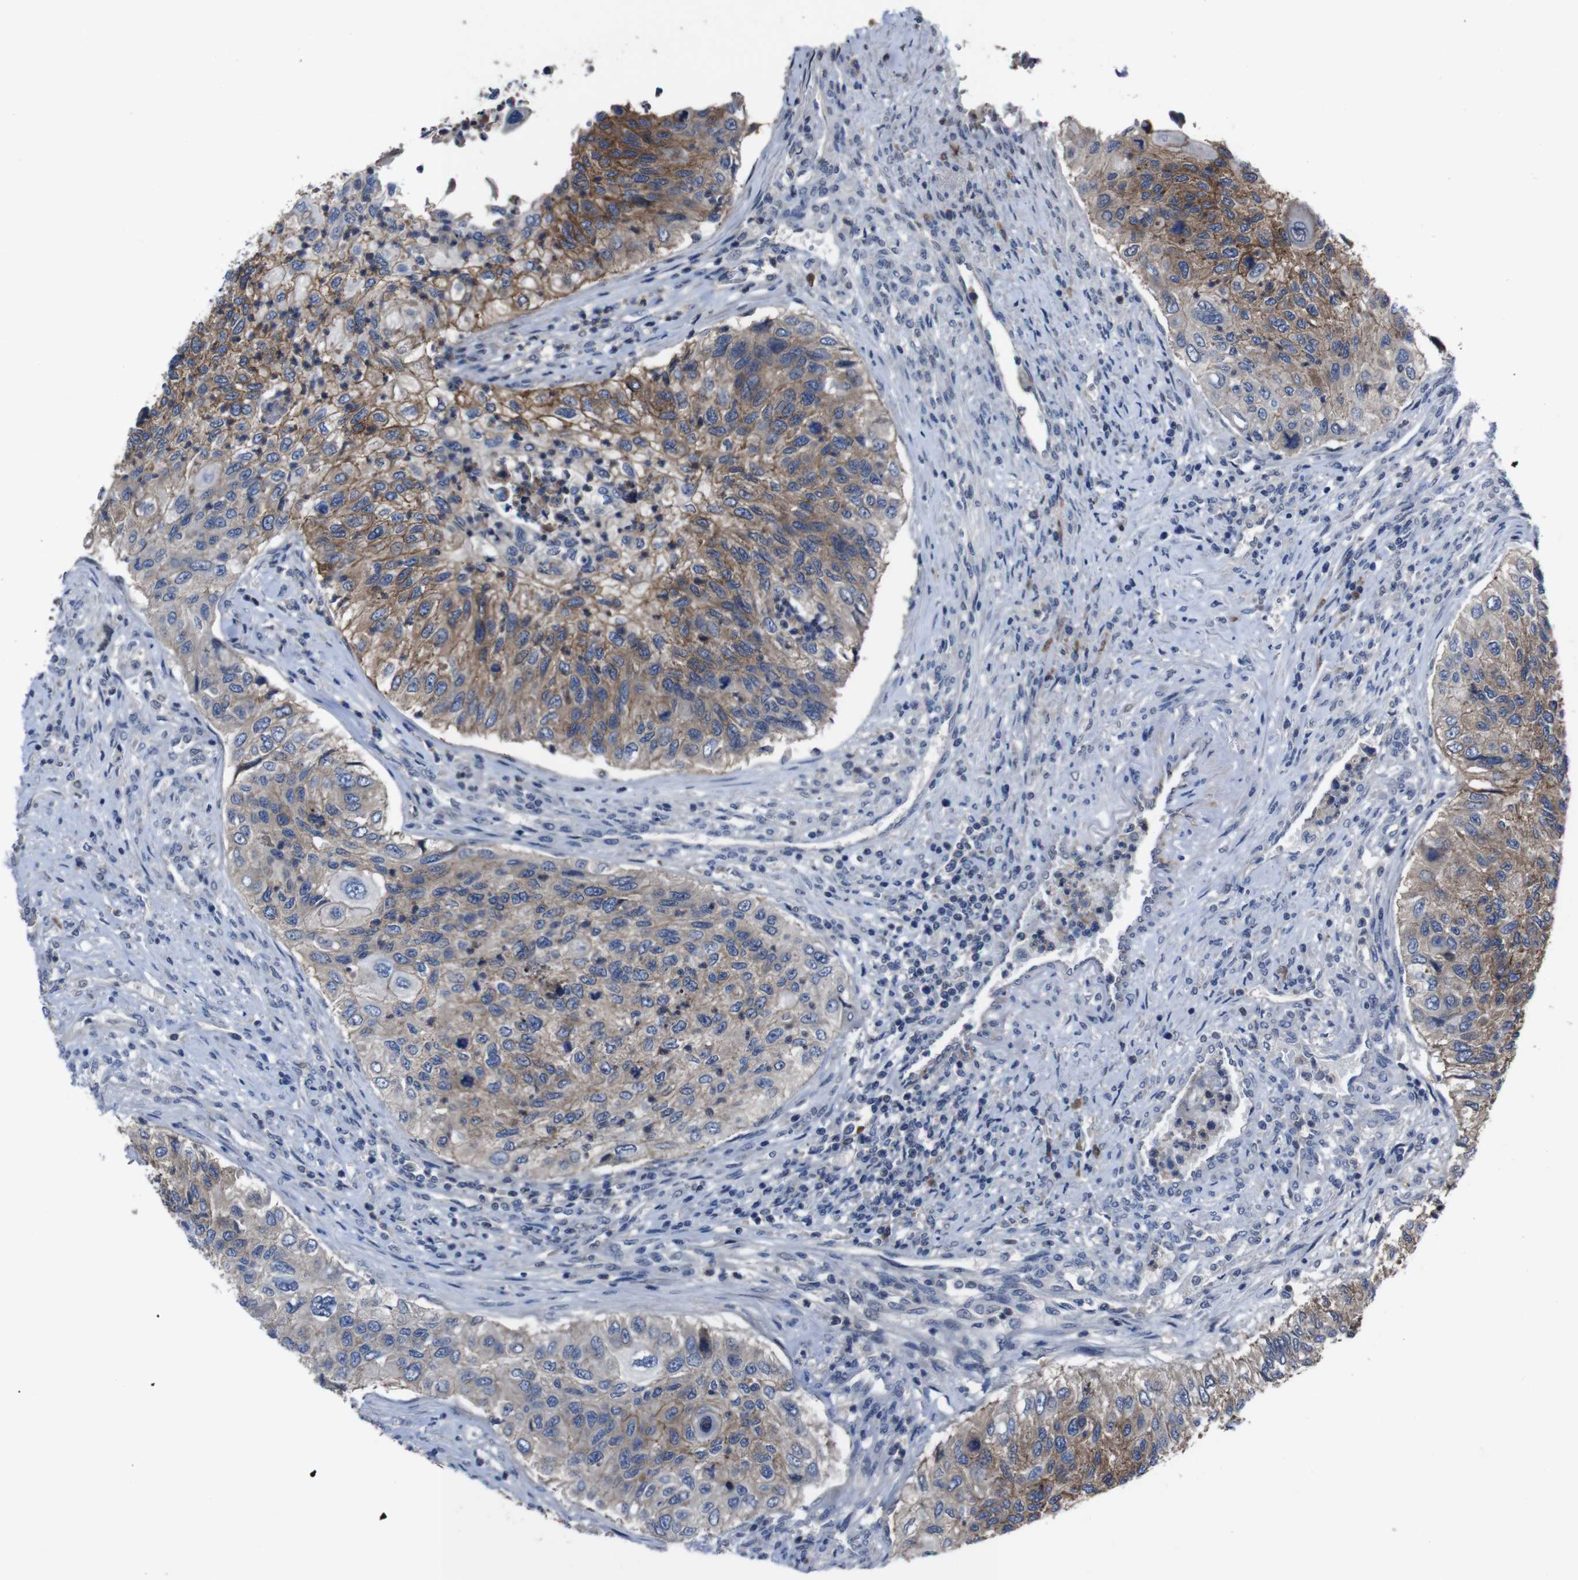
{"staining": {"intensity": "moderate", "quantity": ">75%", "location": "cytoplasmic/membranous"}, "tissue": "urothelial cancer", "cell_type": "Tumor cells", "image_type": "cancer", "snomed": [{"axis": "morphology", "description": "Urothelial carcinoma, High grade"}, {"axis": "topography", "description": "Urinary bladder"}], "caption": "Immunohistochemistry (IHC) image of urothelial cancer stained for a protein (brown), which shows medium levels of moderate cytoplasmic/membranous expression in about >75% of tumor cells.", "gene": "SEMA4B", "patient": {"sex": "female", "age": 60}}